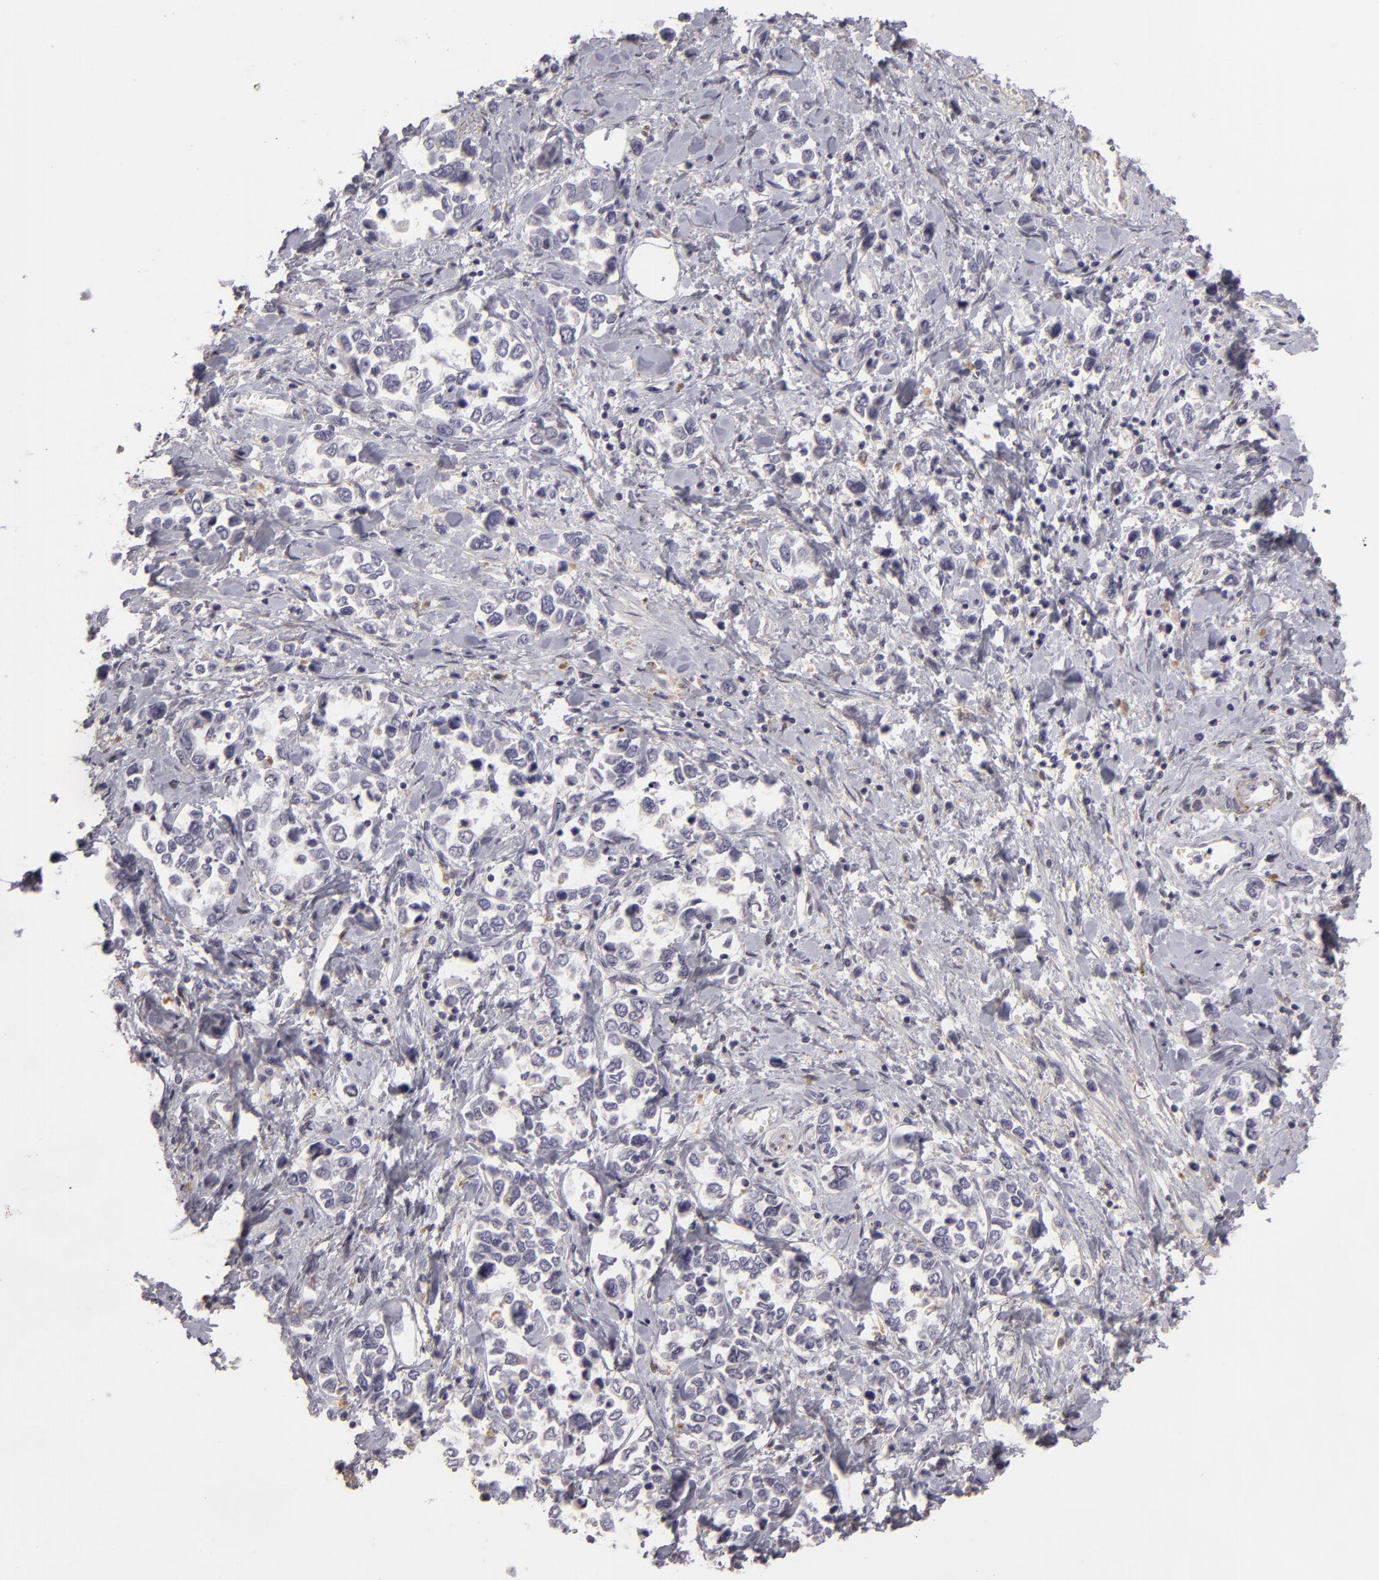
{"staining": {"intensity": "negative", "quantity": "none", "location": "none"}, "tissue": "stomach cancer", "cell_type": "Tumor cells", "image_type": "cancer", "snomed": [{"axis": "morphology", "description": "Adenocarcinoma, NOS"}, {"axis": "topography", "description": "Stomach, upper"}], "caption": "High power microscopy histopathology image of an IHC micrograph of stomach cancer, revealing no significant staining in tumor cells. (DAB immunohistochemistry (IHC), high magnification).", "gene": "EFS", "patient": {"sex": "male", "age": 76}}